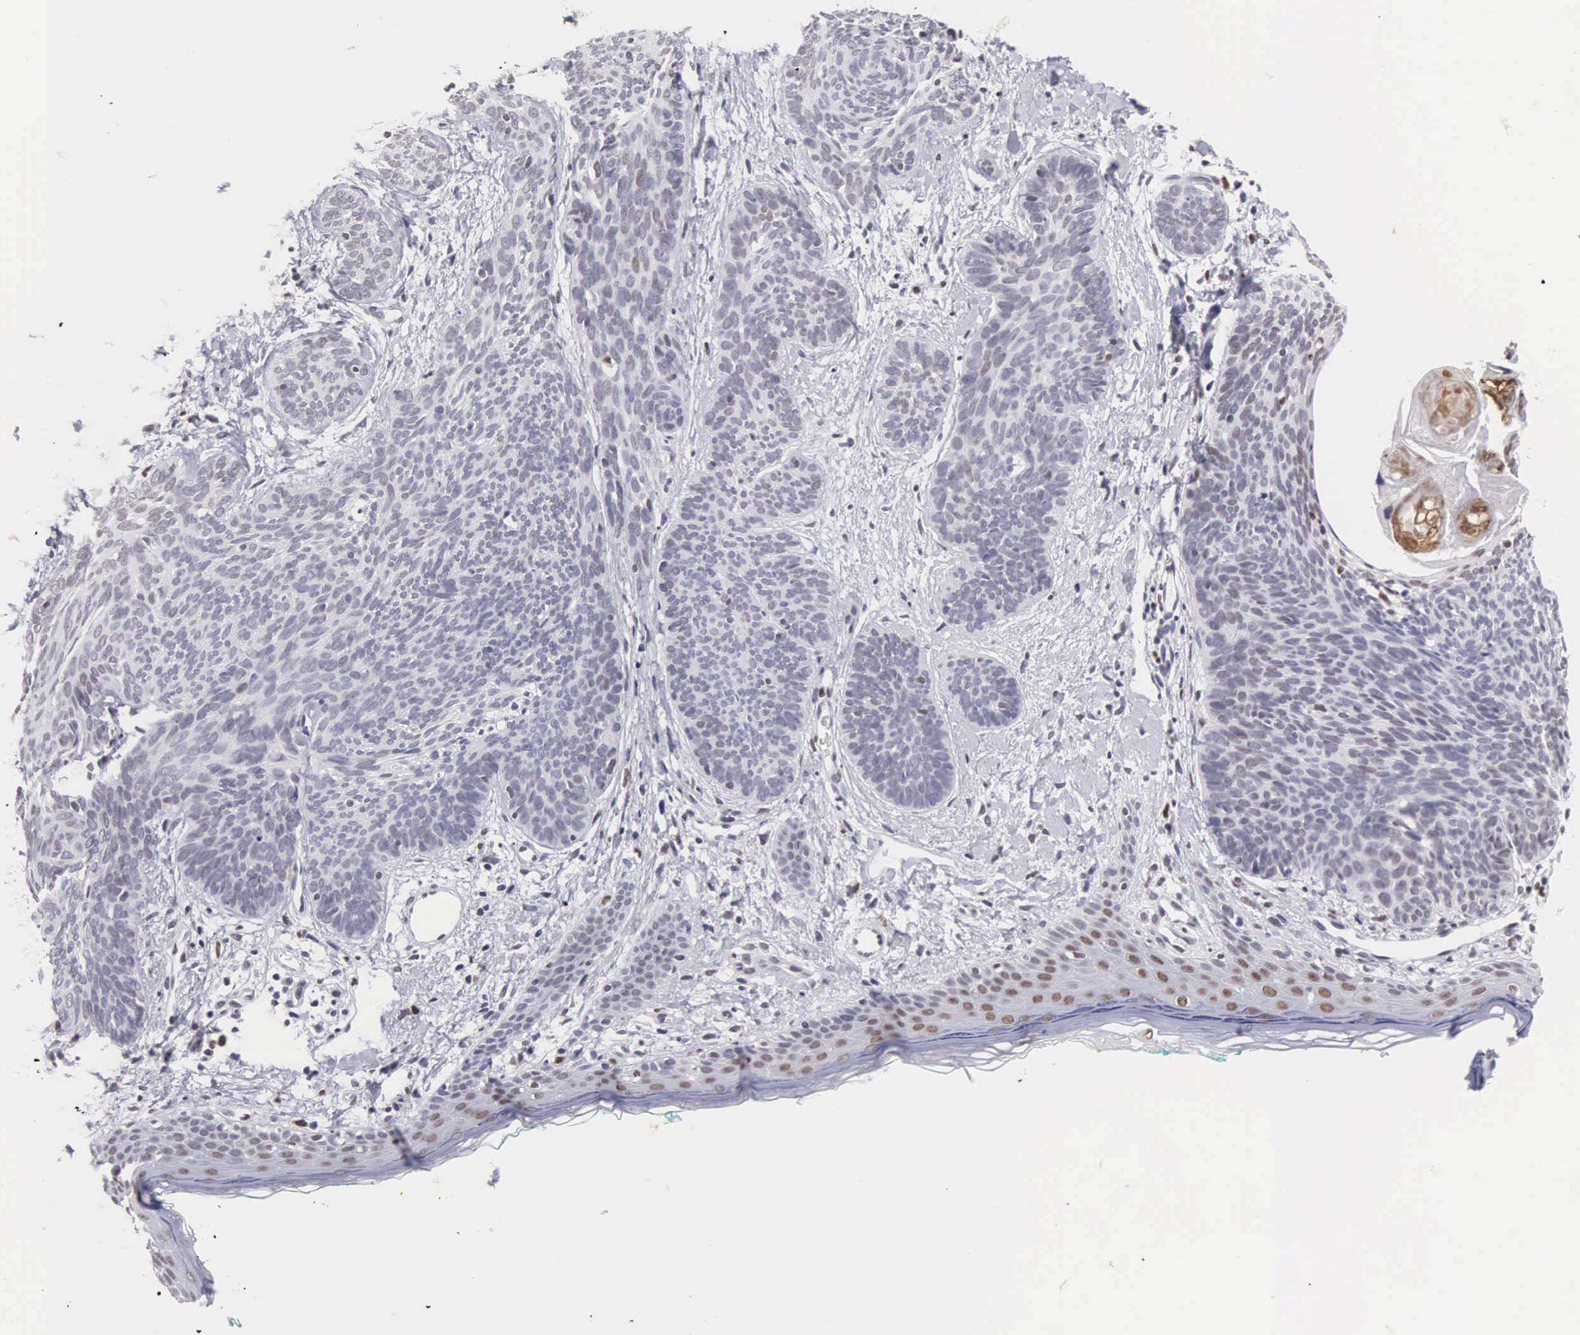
{"staining": {"intensity": "negative", "quantity": "none", "location": "none"}, "tissue": "skin cancer", "cell_type": "Tumor cells", "image_type": "cancer", "snomed": [{"axis": "morphology", "description": "Basal cell carcinoma"}, {"axis": "topography", "description": "Skin"}], "caption": "This is an IHC histopathology image of human skin cancer. There is no staining in tumor cells.", "gene": "ETV6", "patient": {"sex": "female", "age": 81}}